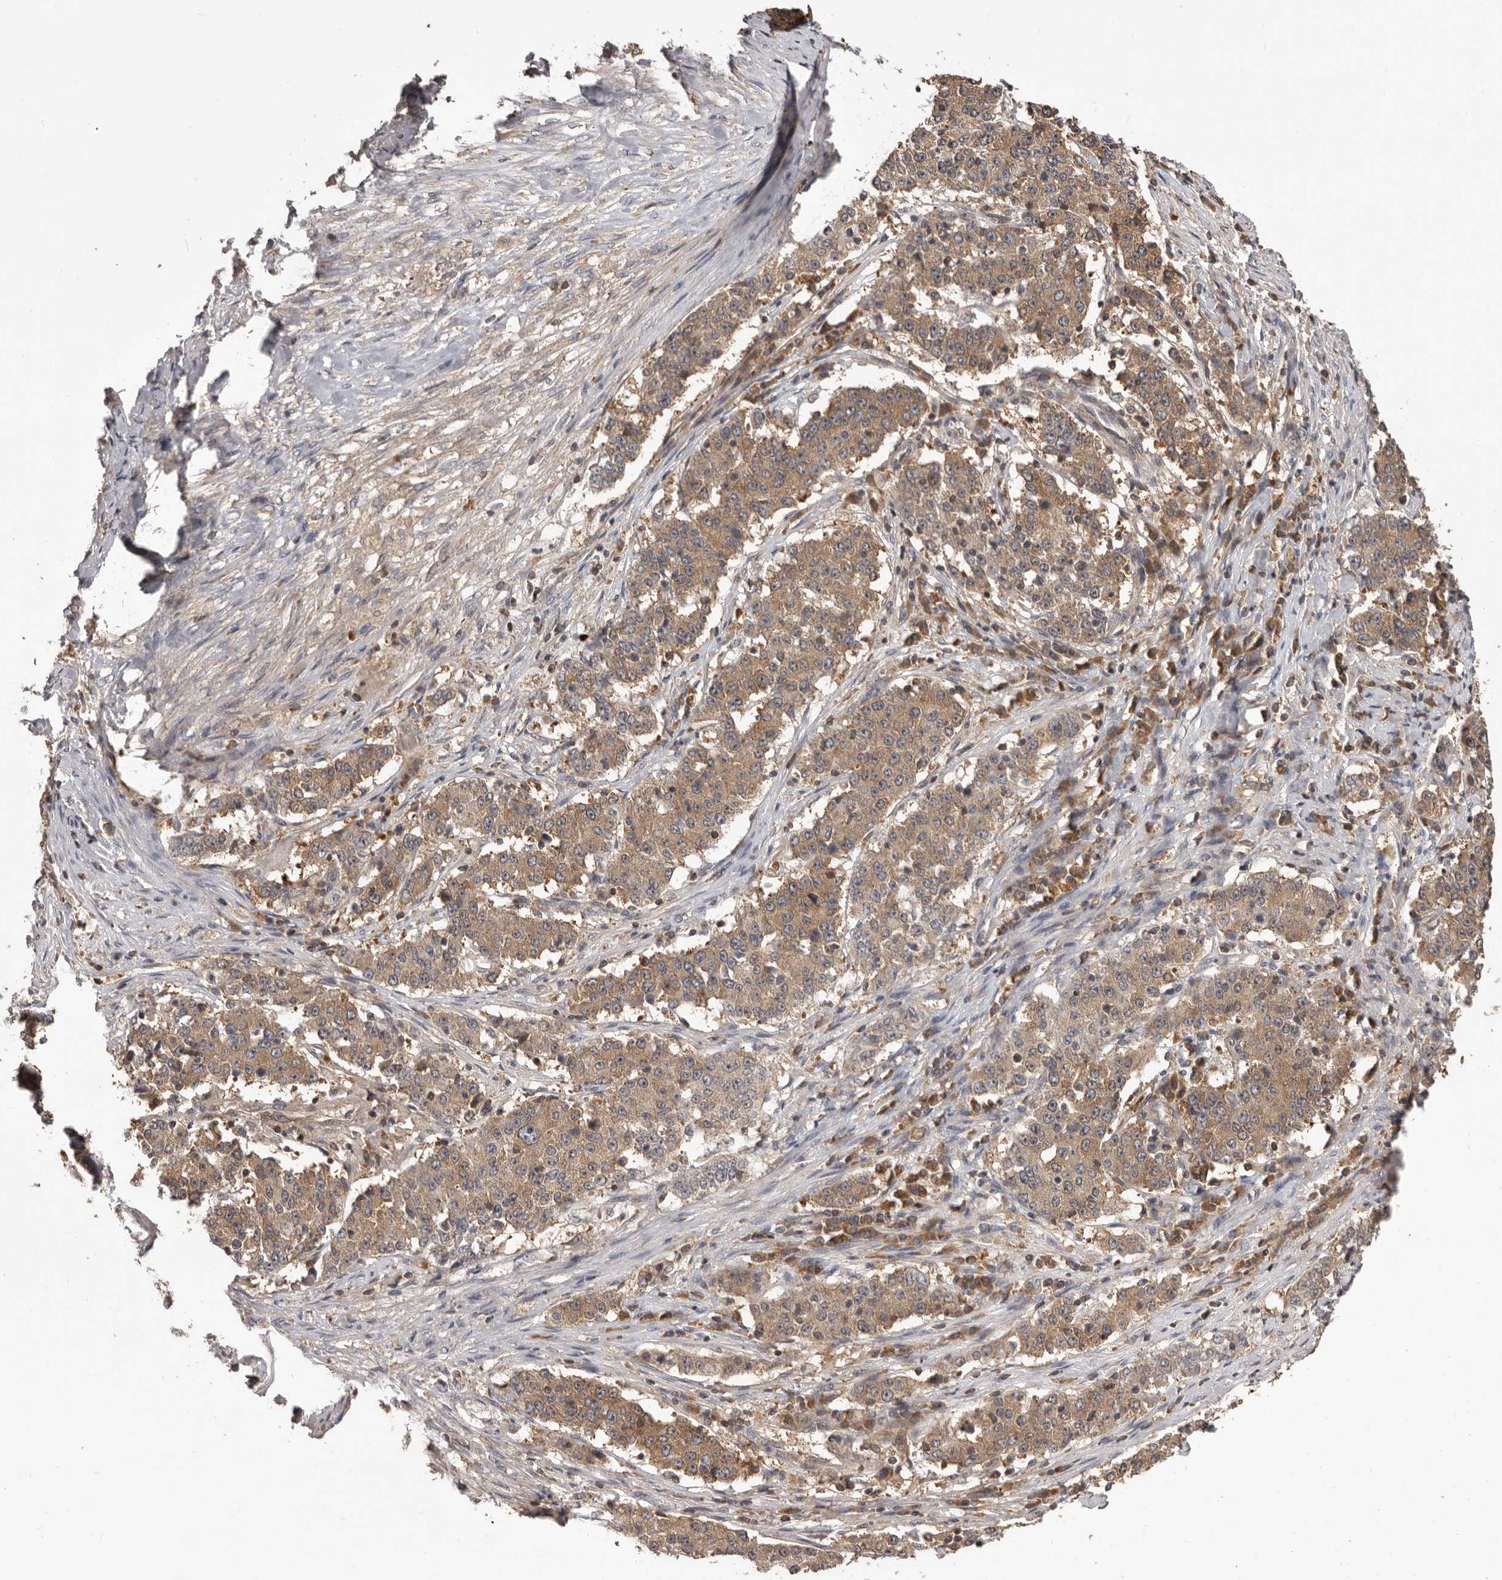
{"staining": {"intensity": "moderate", "quantity": ">75%", "location": "cytoplasmic/membranous"}, "tissue": "stomach cancer", "cell_type": "Tumor cells", "image_type": "cancer", "snomed": [{"axis": "morphology", "description": "Adenocarcinoma, NOS"}, {"axis": "topography", "description": "Stomach"}], "caption": "A brown stain labels moderate cytoplasmic/membranous staining of a protein in human stomach adenocarcinoma tumor cells.", "gene": "HBS1L", "patient": {"sex": "male", "age": 59}}